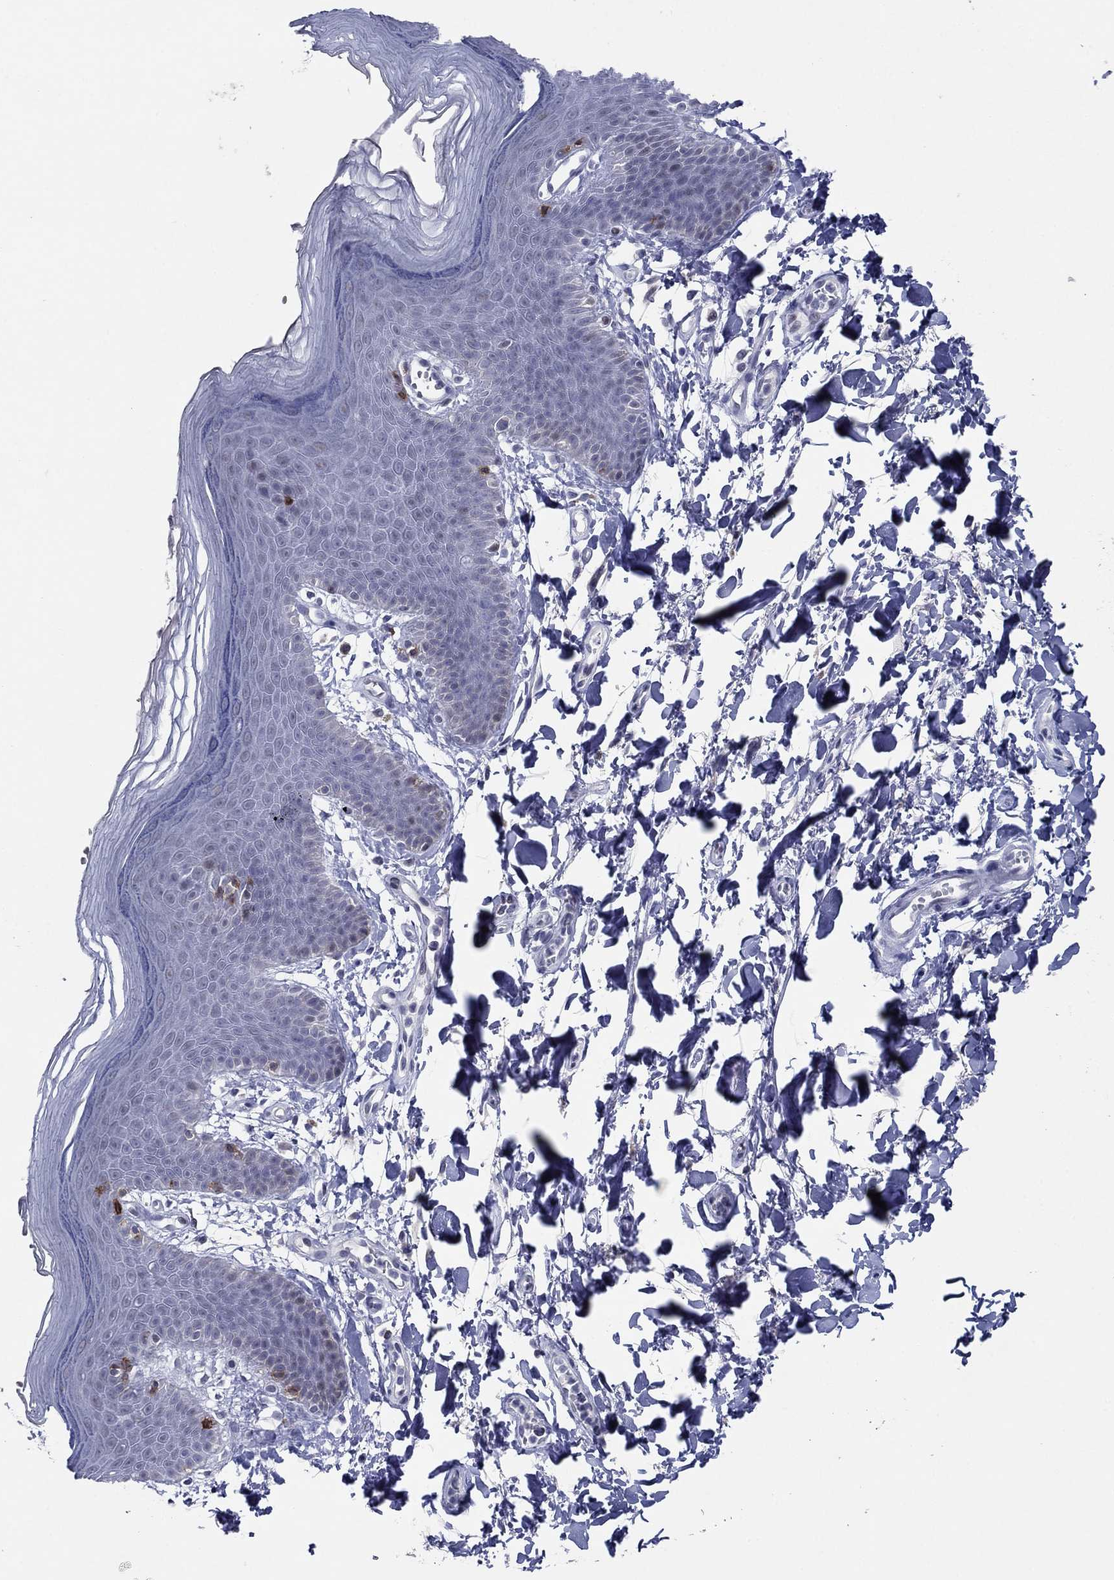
{"staining": {"intensity": "negative", "quantity": "none", "location": "none"}, "tissue": "skin", "cell_type": "Epidermal cells", "image_type": "normal", "snomed": [{"axis": "morphology", "description": "Normal tissue, NOS"}, {"axis": "topography", "description": "Anal"}], "caption": "A micrograph of human skin is negative for staining in epidermal cells. (Immunohistochemistry (ihc), brightfield microscopy, high magnification).", "gene": "ITGAE", "patient": {"sex": "male", "age": 53}}